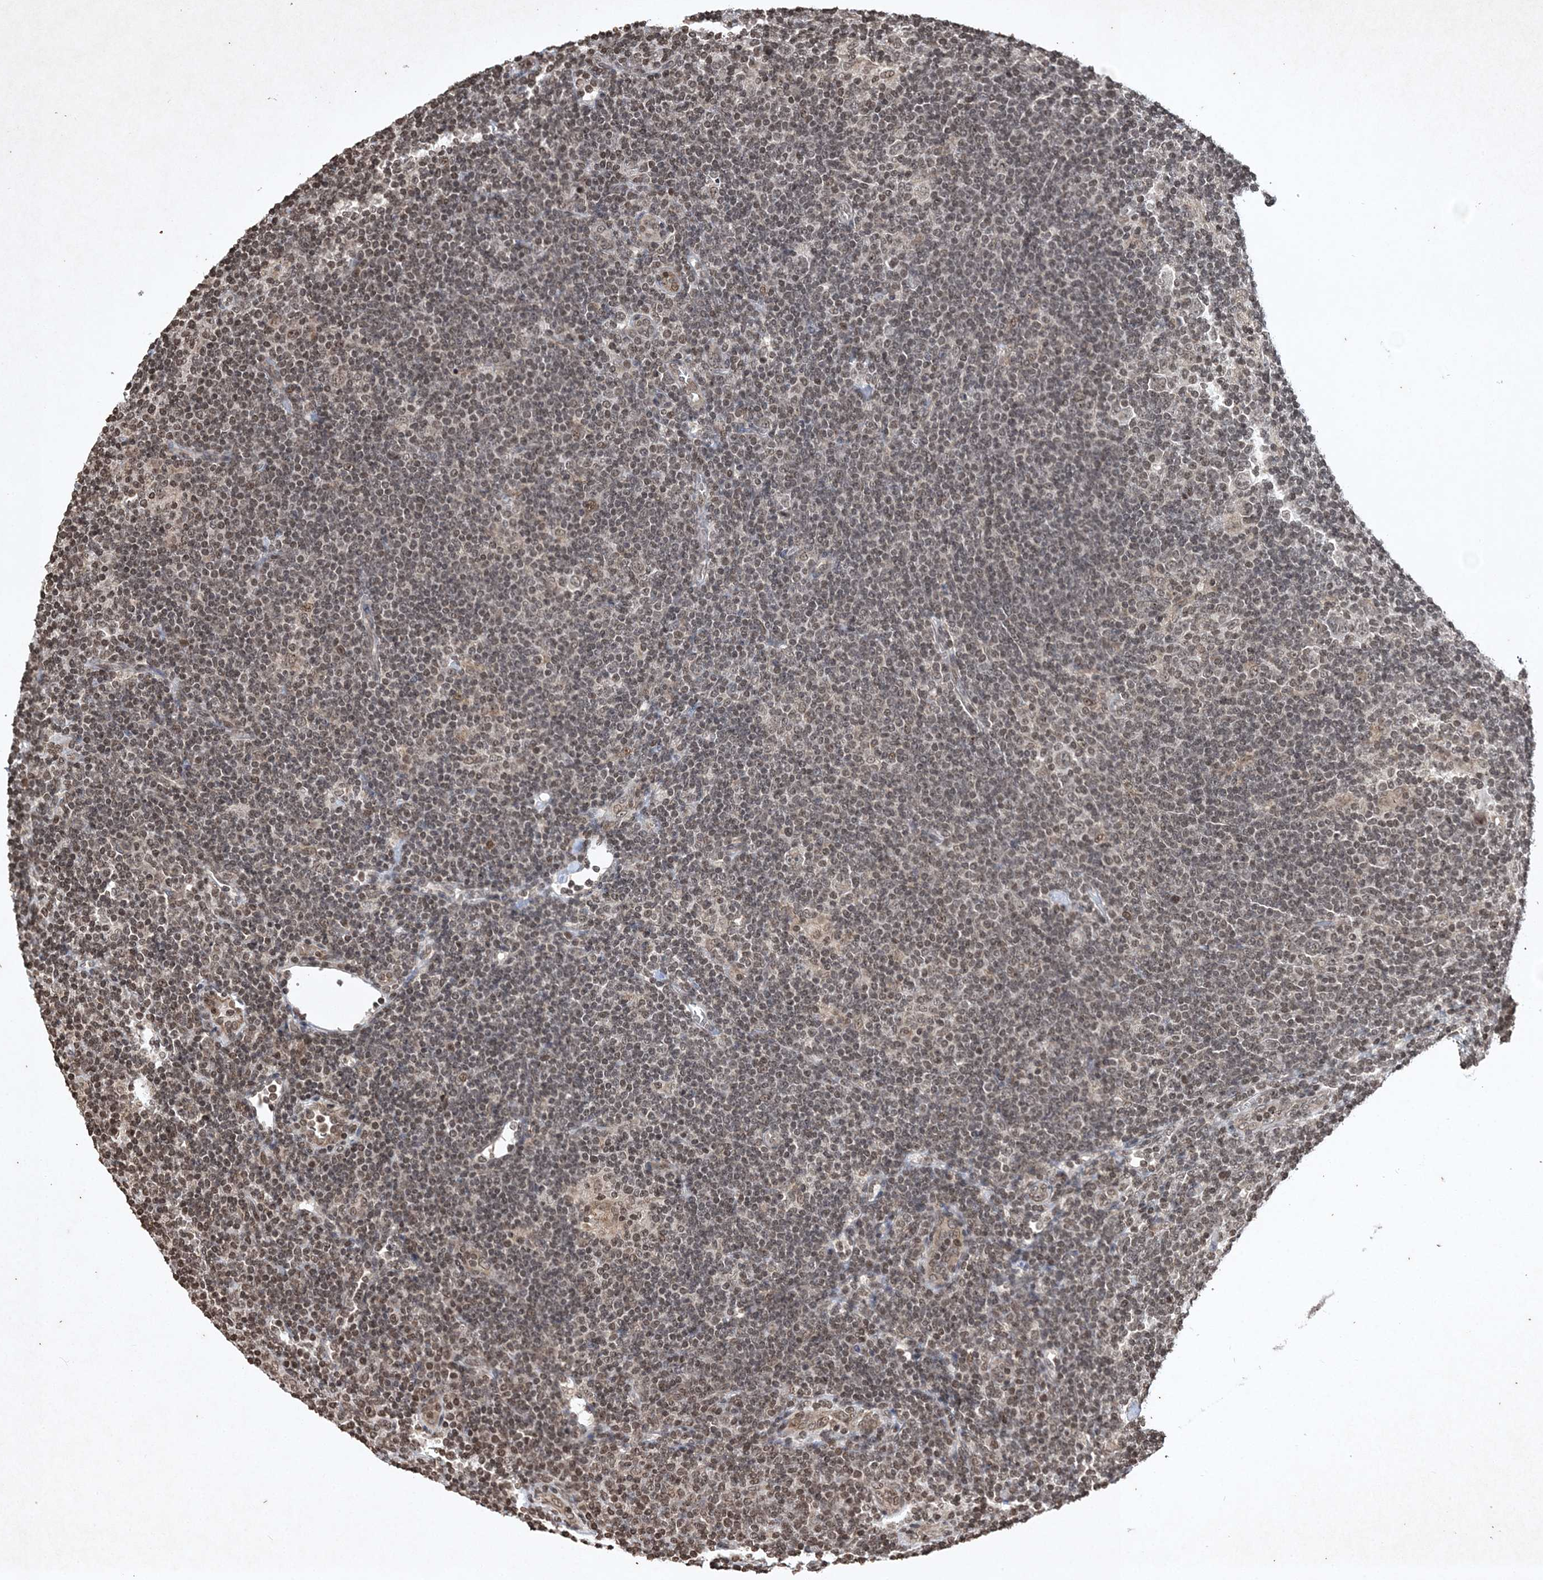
{"staining": {"intensity": "negative", "quantity": "none", "location": "none"}, "tissue": "lymphoma", "cell_type": "Tumor cells", "image_type": "cancer", "snomed": [{"axis": "morphology", "description": "Hodgkin's disease, NOS"}, {"axis": "topography", "description": "Lymph node"}], "caption": "Image shows no protein positivity in tumor cells of lymphoma tissue. (Stains: DAB immunohistochemistry with hematoxylin counter stain, Microscopy: brightfield microscopy at high magnification).", "gene": "NEDD9", "patient": {"sex": "female", "age": 57}}